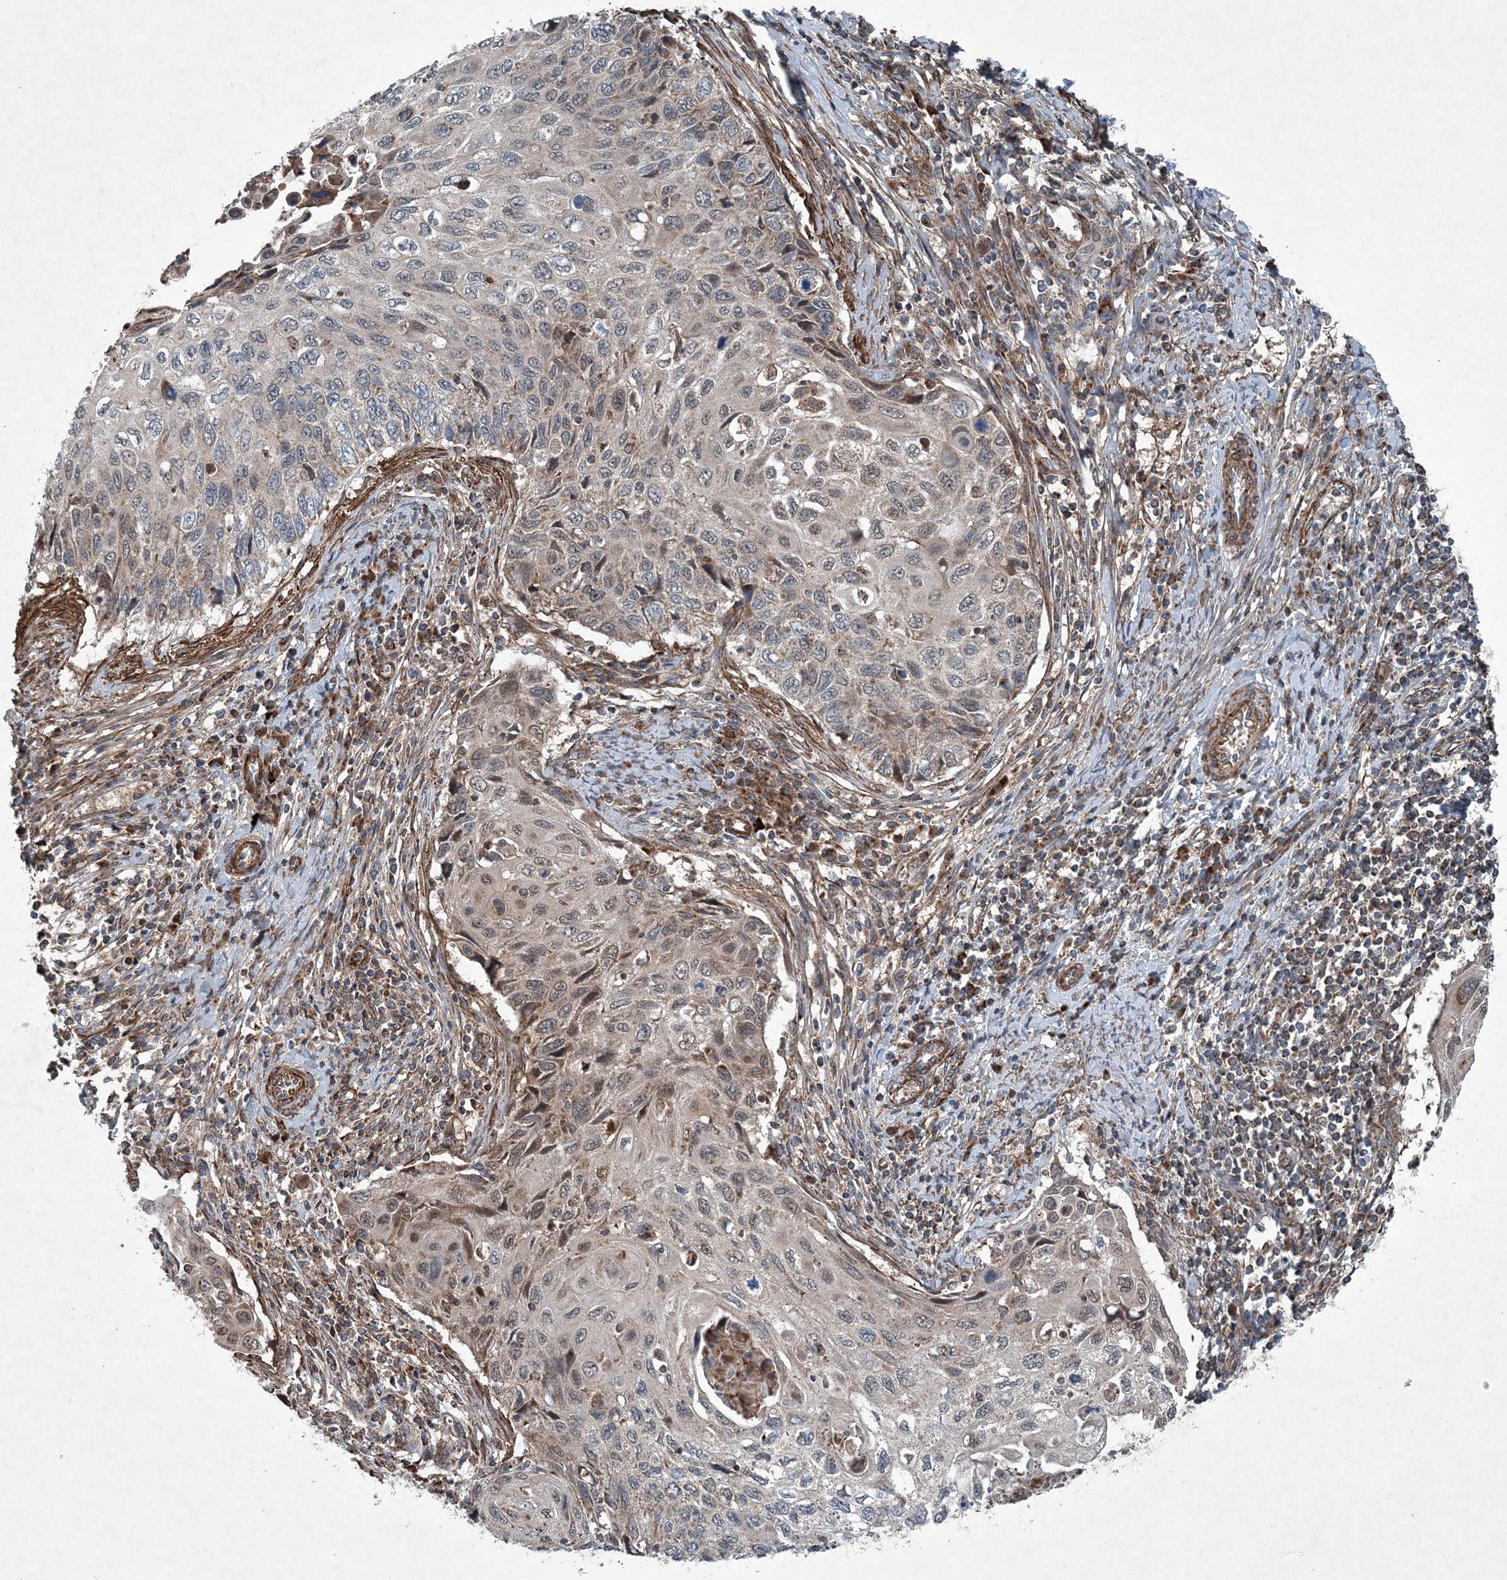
{"staining": {"intensity": "weak", "quantity": "<25%", "location": "cytoplasmic/membranous,nuclear"}, "tissue": "cervical cancer", "cell_type": "Tumor cells", "image_type": "cancer", "snomed": [{"axis": "morphology", "description": "Squamous cell carcinoma, NOS"}, {"axis": "topography", "description": "Cervix"}], "caption": "Immunohistochemical staining of cervical squamous cell carcinoma reveals no significant expression in tumor cells.", "gene": "NDUFA2", "patient": {"sex": "female", "age": 70}}